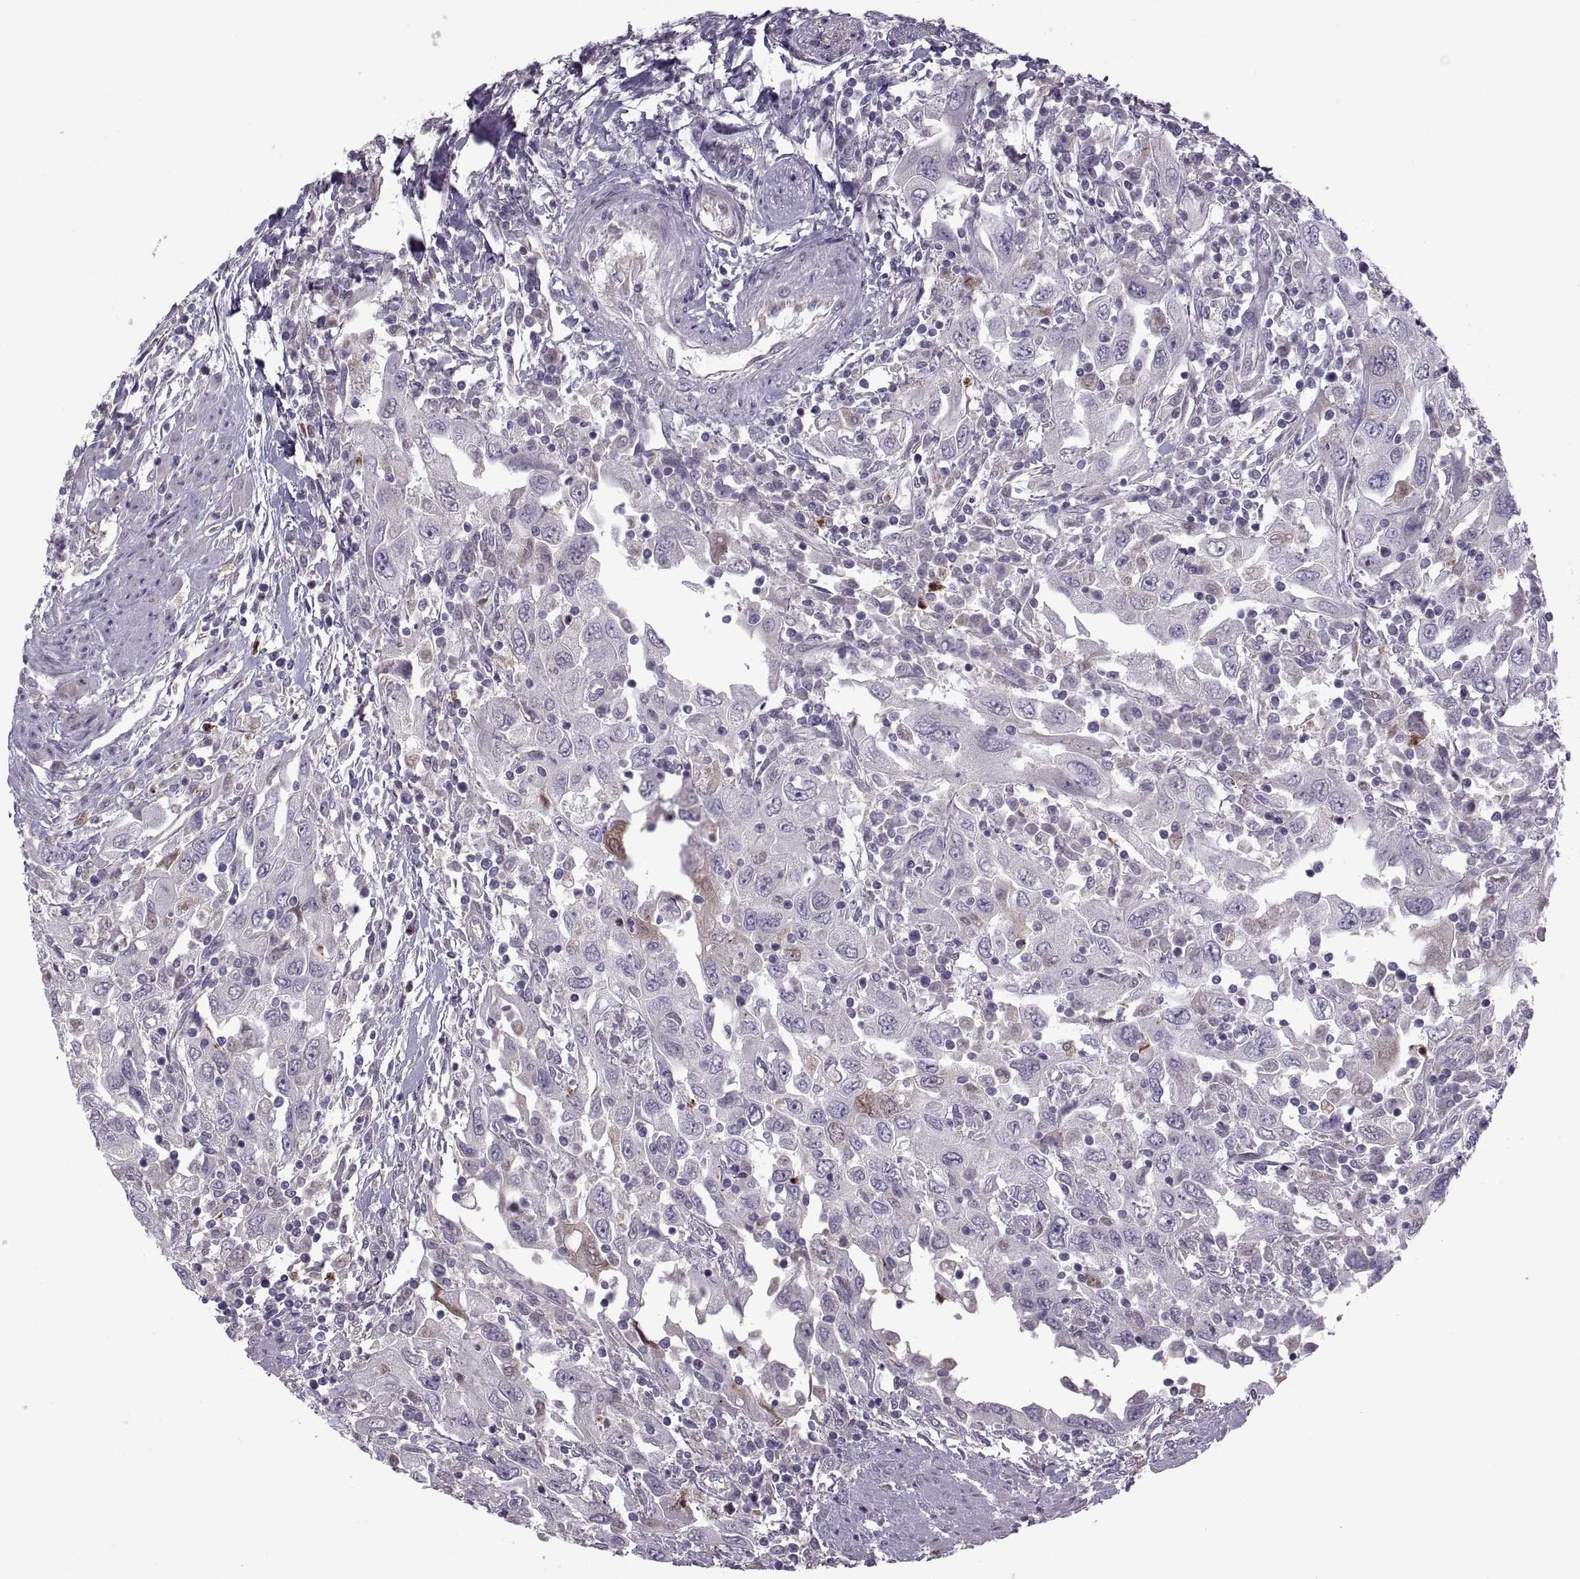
{"staining": {"intensity": "negative", "quantity": "none", "location": "none"}, "tissue": "urothelial cancer", "cell_type": "Tumor cells", "image_type": "cancer", "snomed": [{"axis": "morphology", "description": "Urothelial carcinoma, High grade"}, {"axis": "topography", "description": "Urinary bladder"}], "caption": "DAB immunohistochemical staining of human high-grade urothelial carcinoma reveals no significant positivity in tumor cells.", "gene": "ODF3", "patient": {"sex": "male", "age": 76}}